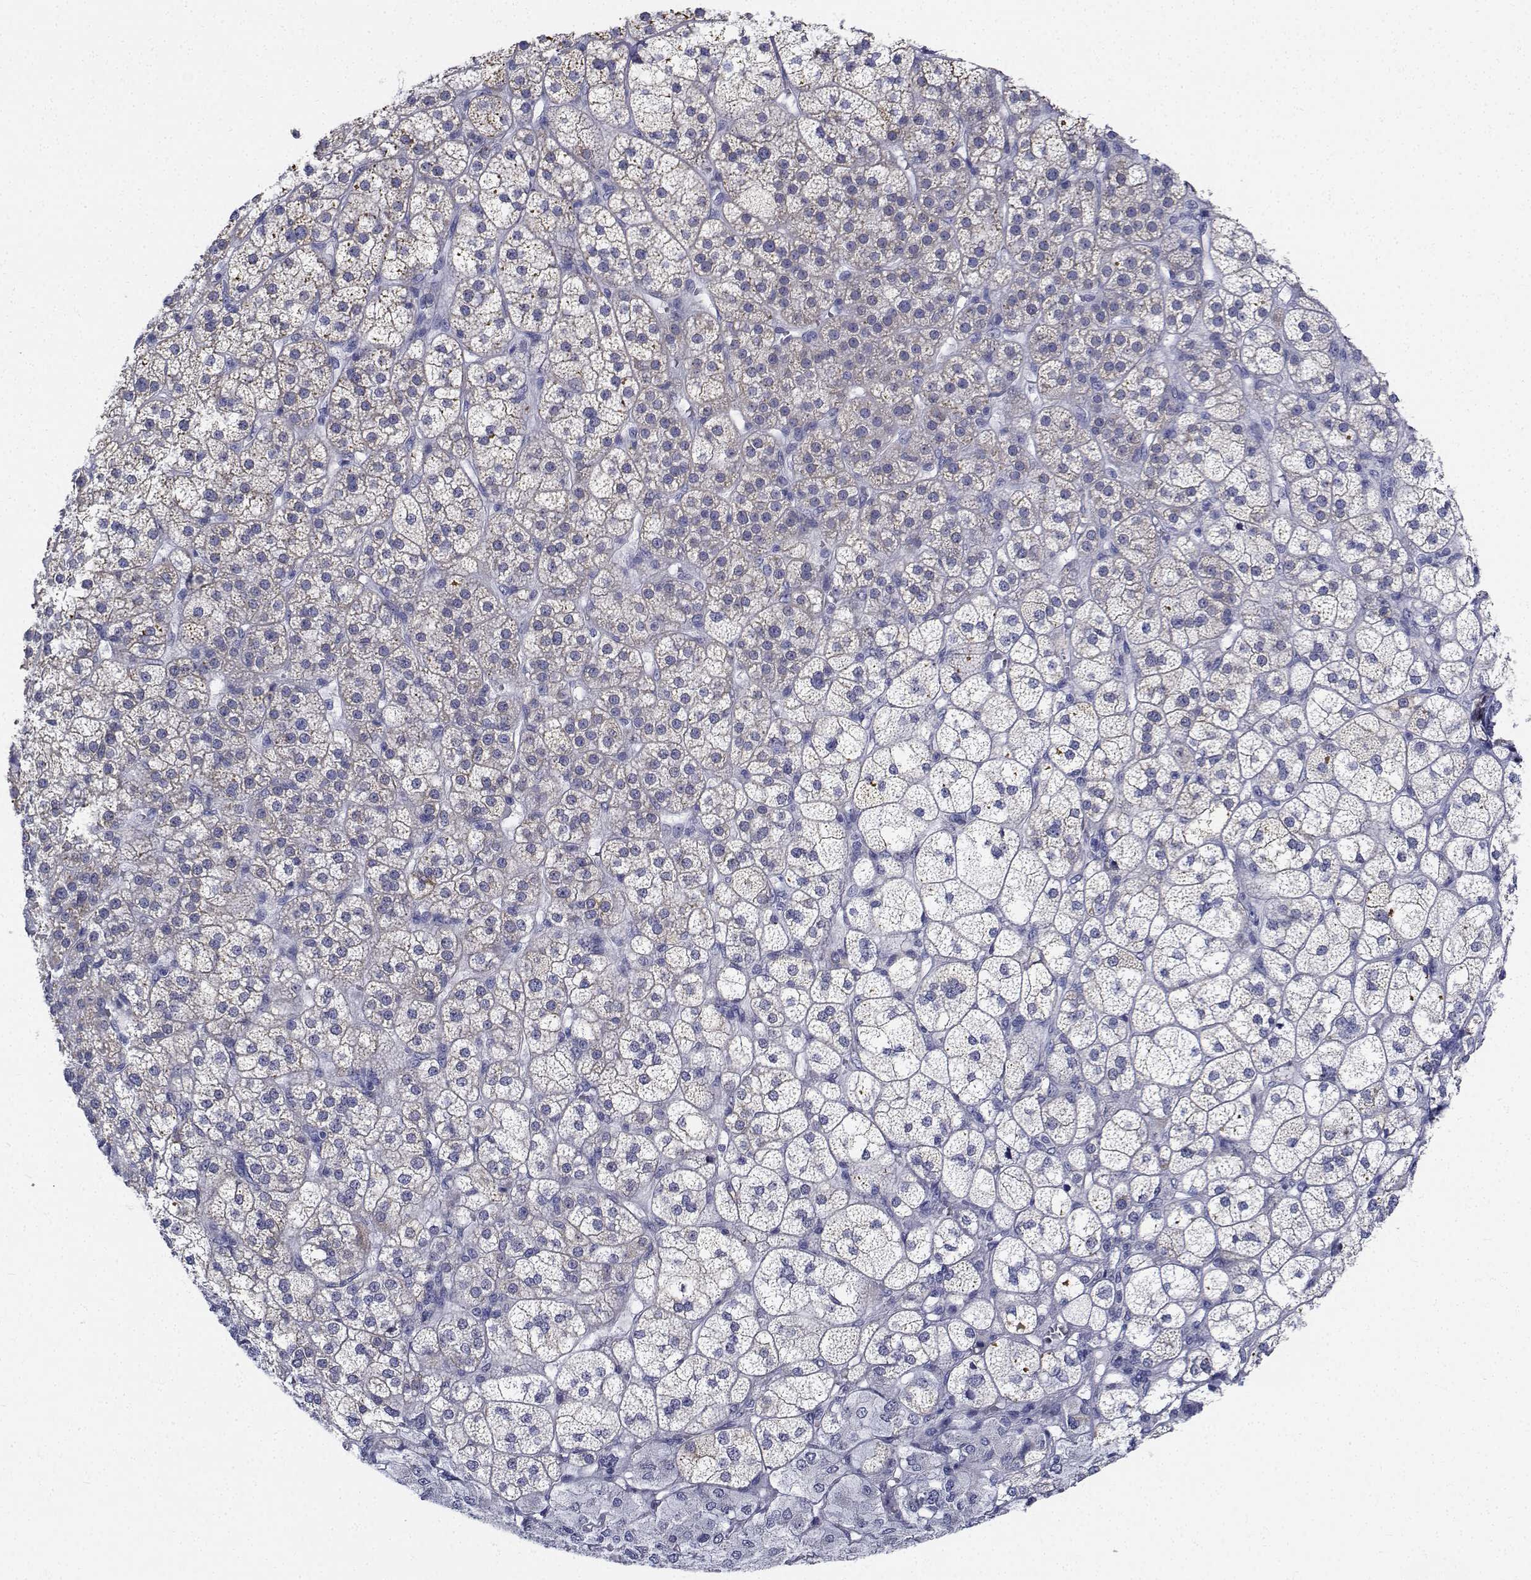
{"staining": {"intensity": "negative", "quantity": "none", "location": "none"}, "tissue": "adrenal gland", "cell_type": "Glandular cells", "image_type": "normal", "snomed": [{"axis": "morphology", "description": "Normal tissue, NOS"}, {"axis": "topography", "description": "Adrenal gland"}], "caption": "DAB (3,3'-diaminobenzidine) immunohistochemical staining of unremarkable adrenal gland demonstrates no significant staining in glandular cells.", "gene": "CDHR3", "patient": {"sex": "female", "age": 60}}